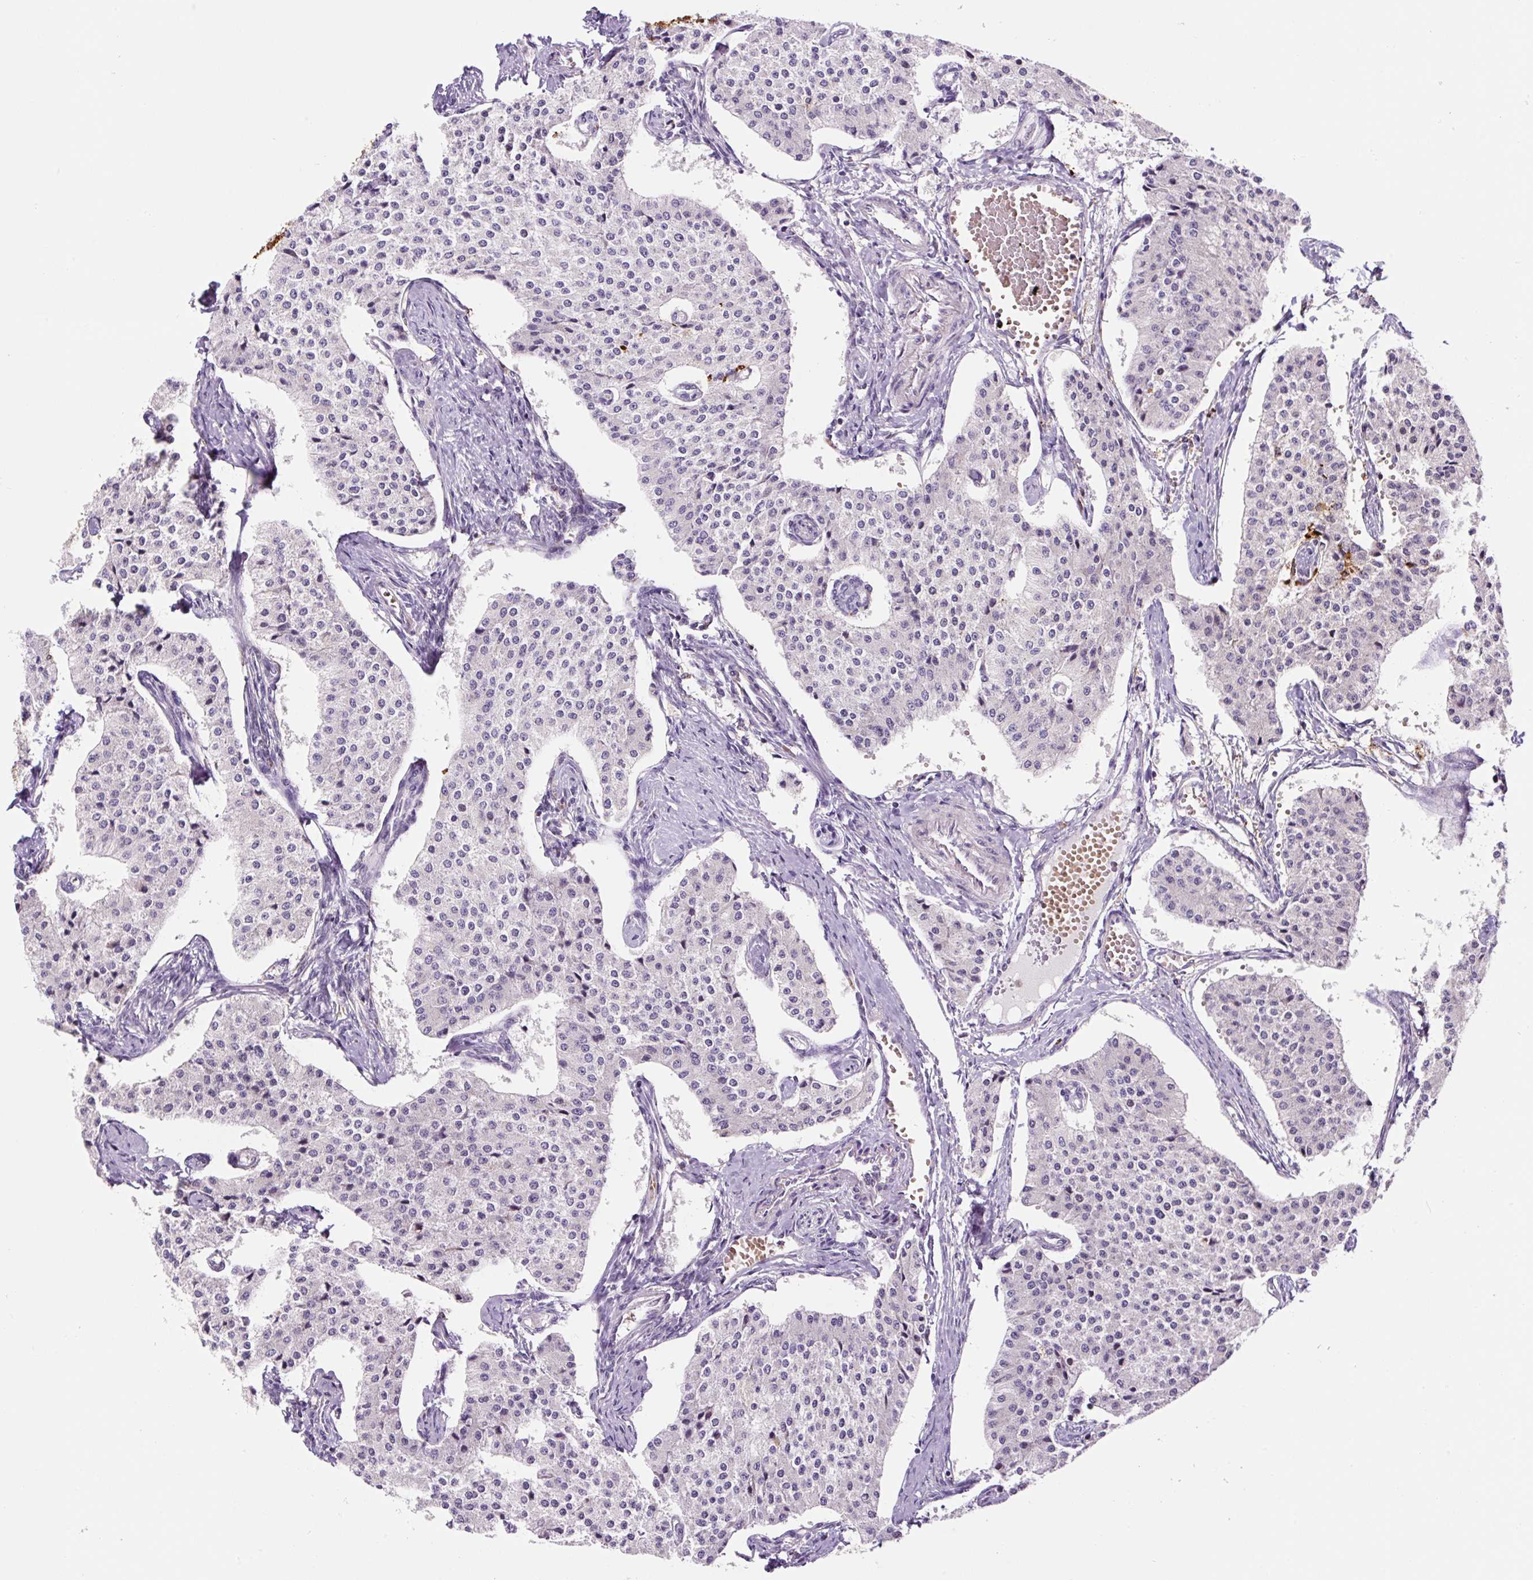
{"staining": {"intensity": "negative", "quantity": "none", "location": "none"}, "tissue": "carcinoid", "cell_type": "Tumor cells", "image_type": "cancer", "snomed": [{"axis": "morphology", "description": "Carcinoid, malignant, NOS"}, {"axis": "topography", "description": "Colon"}], "caption": "Immunohistochemistry (IHC) of human carcinoid exhibits no staining in tumor cells.", "gene": "FUT10", "patient": {"sex": "female", "age": 52}}